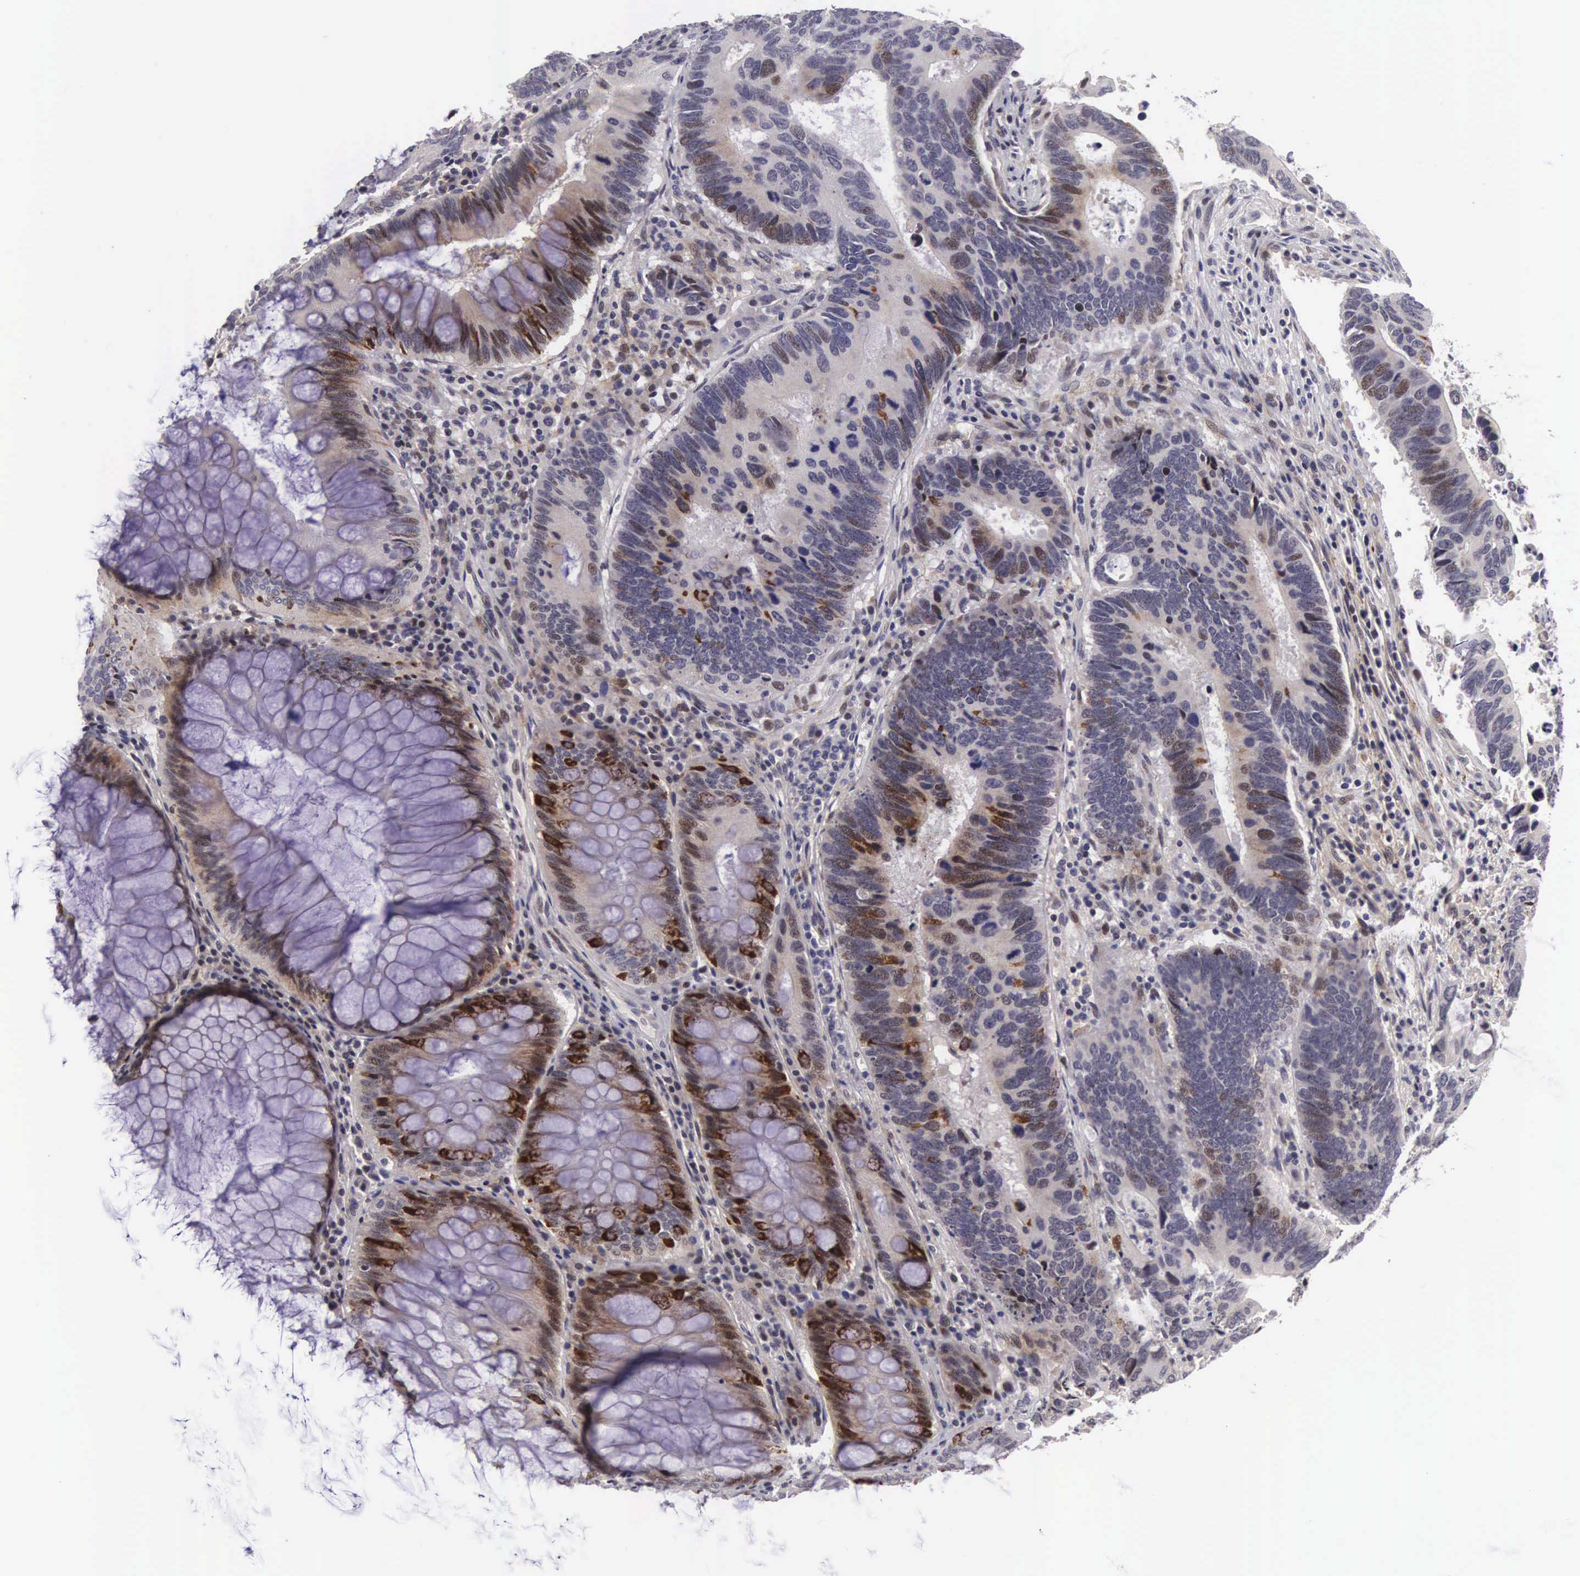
{"staining": {"intensity": "moderate", "quantity": "25%-75%", "location": "nuclear"}, "tissue": "colorectal cancer", "cell_type": "Tumor cells", "image_type": "cancer", "snomed": [{"axis": "morphology", "description": "Adenocarcinoma, NOS"}, {"axis": "topography", "description": "Colon"}], "caption": "Immunohistochemical staining of colorectal cancer (adenocarcinoma) reveals moderate nuclear protein positivity in about 25%-75% of tumor cells. (DAB (3,3'-diaminobenzidine) = brown stain, brightfield microscopy at high magnification).", "gene": "EMID1", "patient": {"sex": "male", "age": 49}}